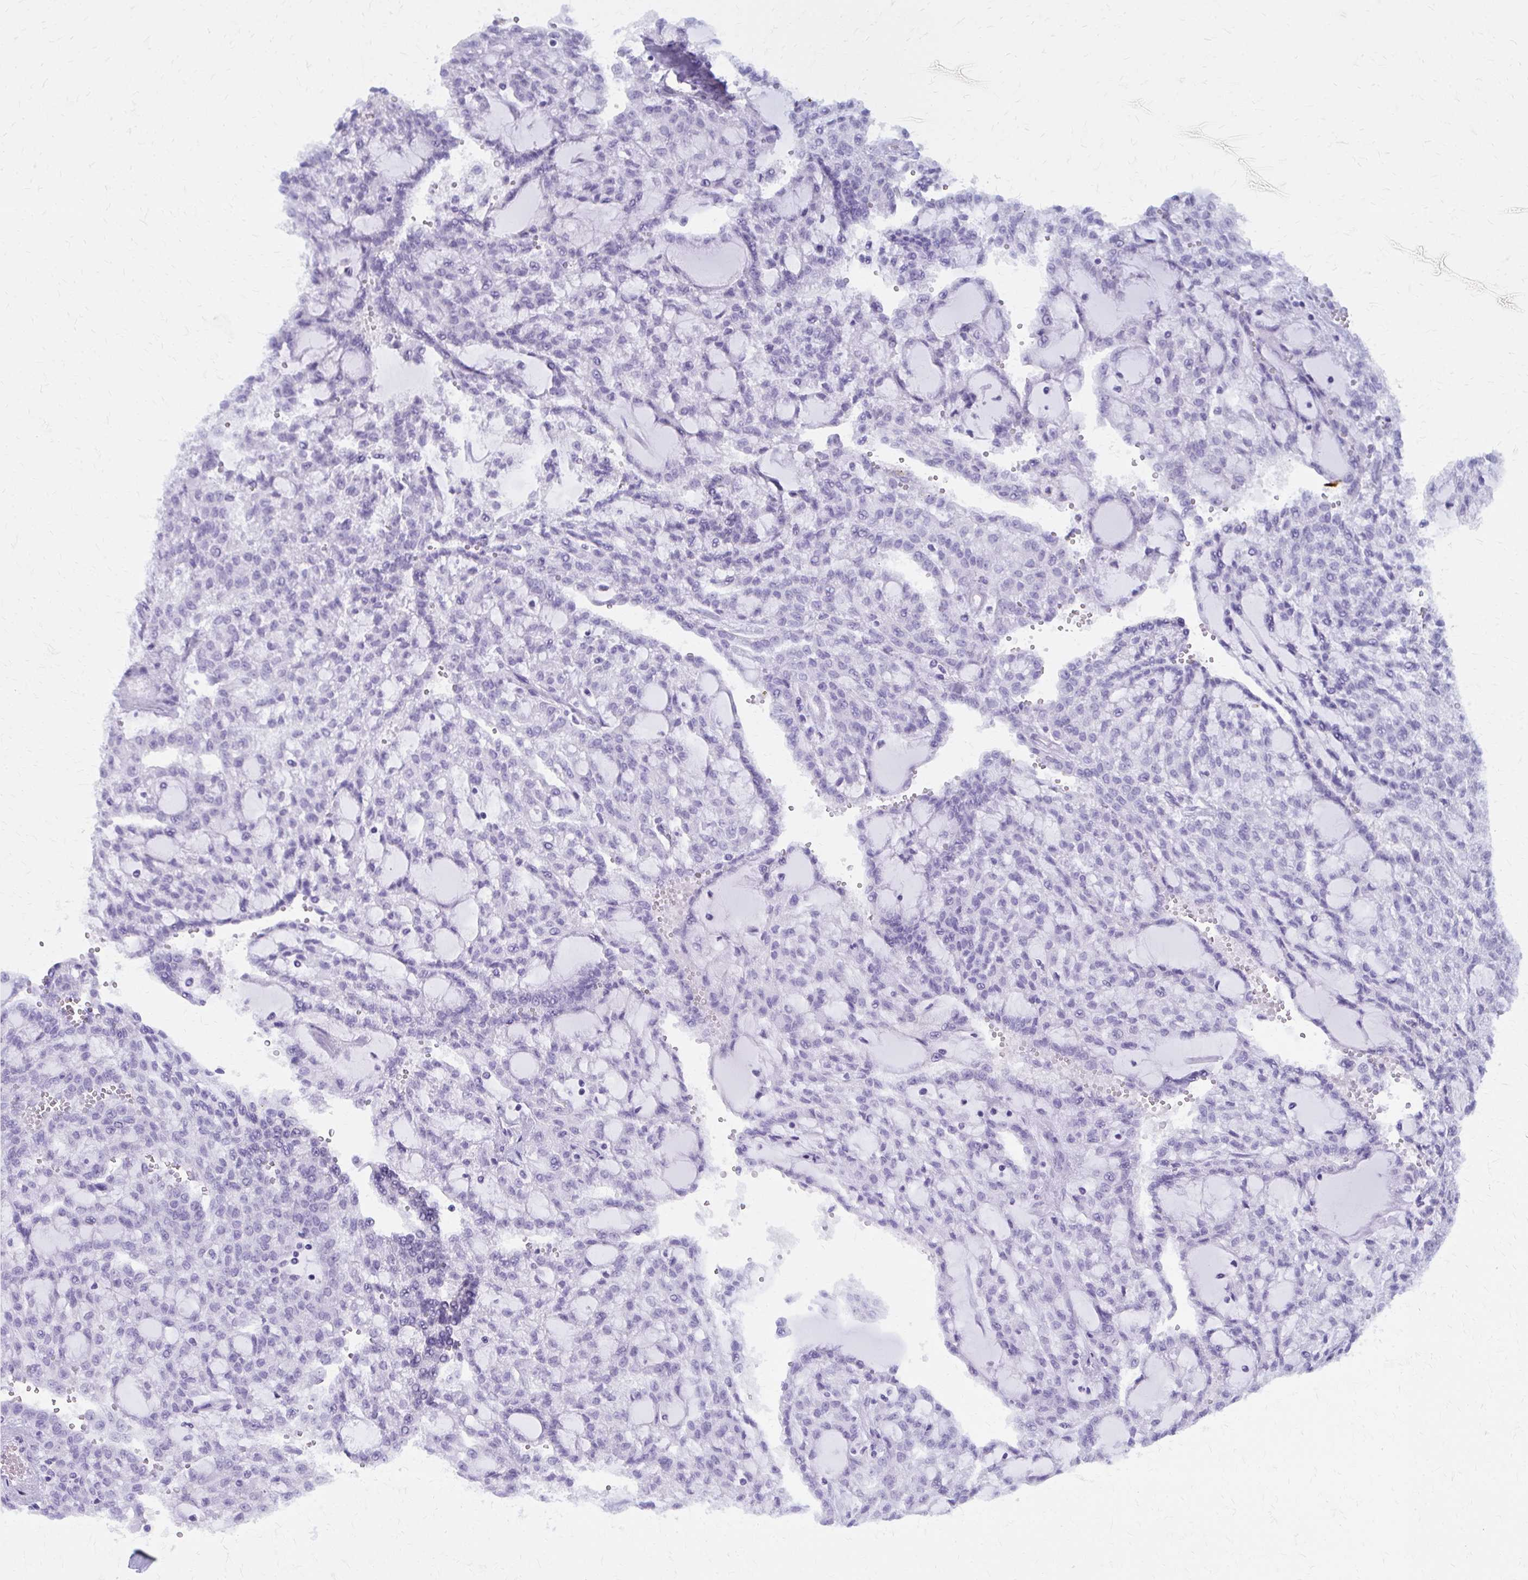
{"staining": {"intensity": "negative", "quantity": "none", "location": "none"}, "tissue": "renal cancer", "cell_type": "Tumor cells", "image_type": "cancer", "snomed": [{"axis": "morphology", "description": "Adenocarcinoma, NOS"}, {"axis": "topography", "description": "Kidney"}], "caption": "Renal cancer was stained to show a protein in brown. There is no significant staining in tumor cells.", "gene": "GFAP", "patient": {"sex": "male", "age": 63}}